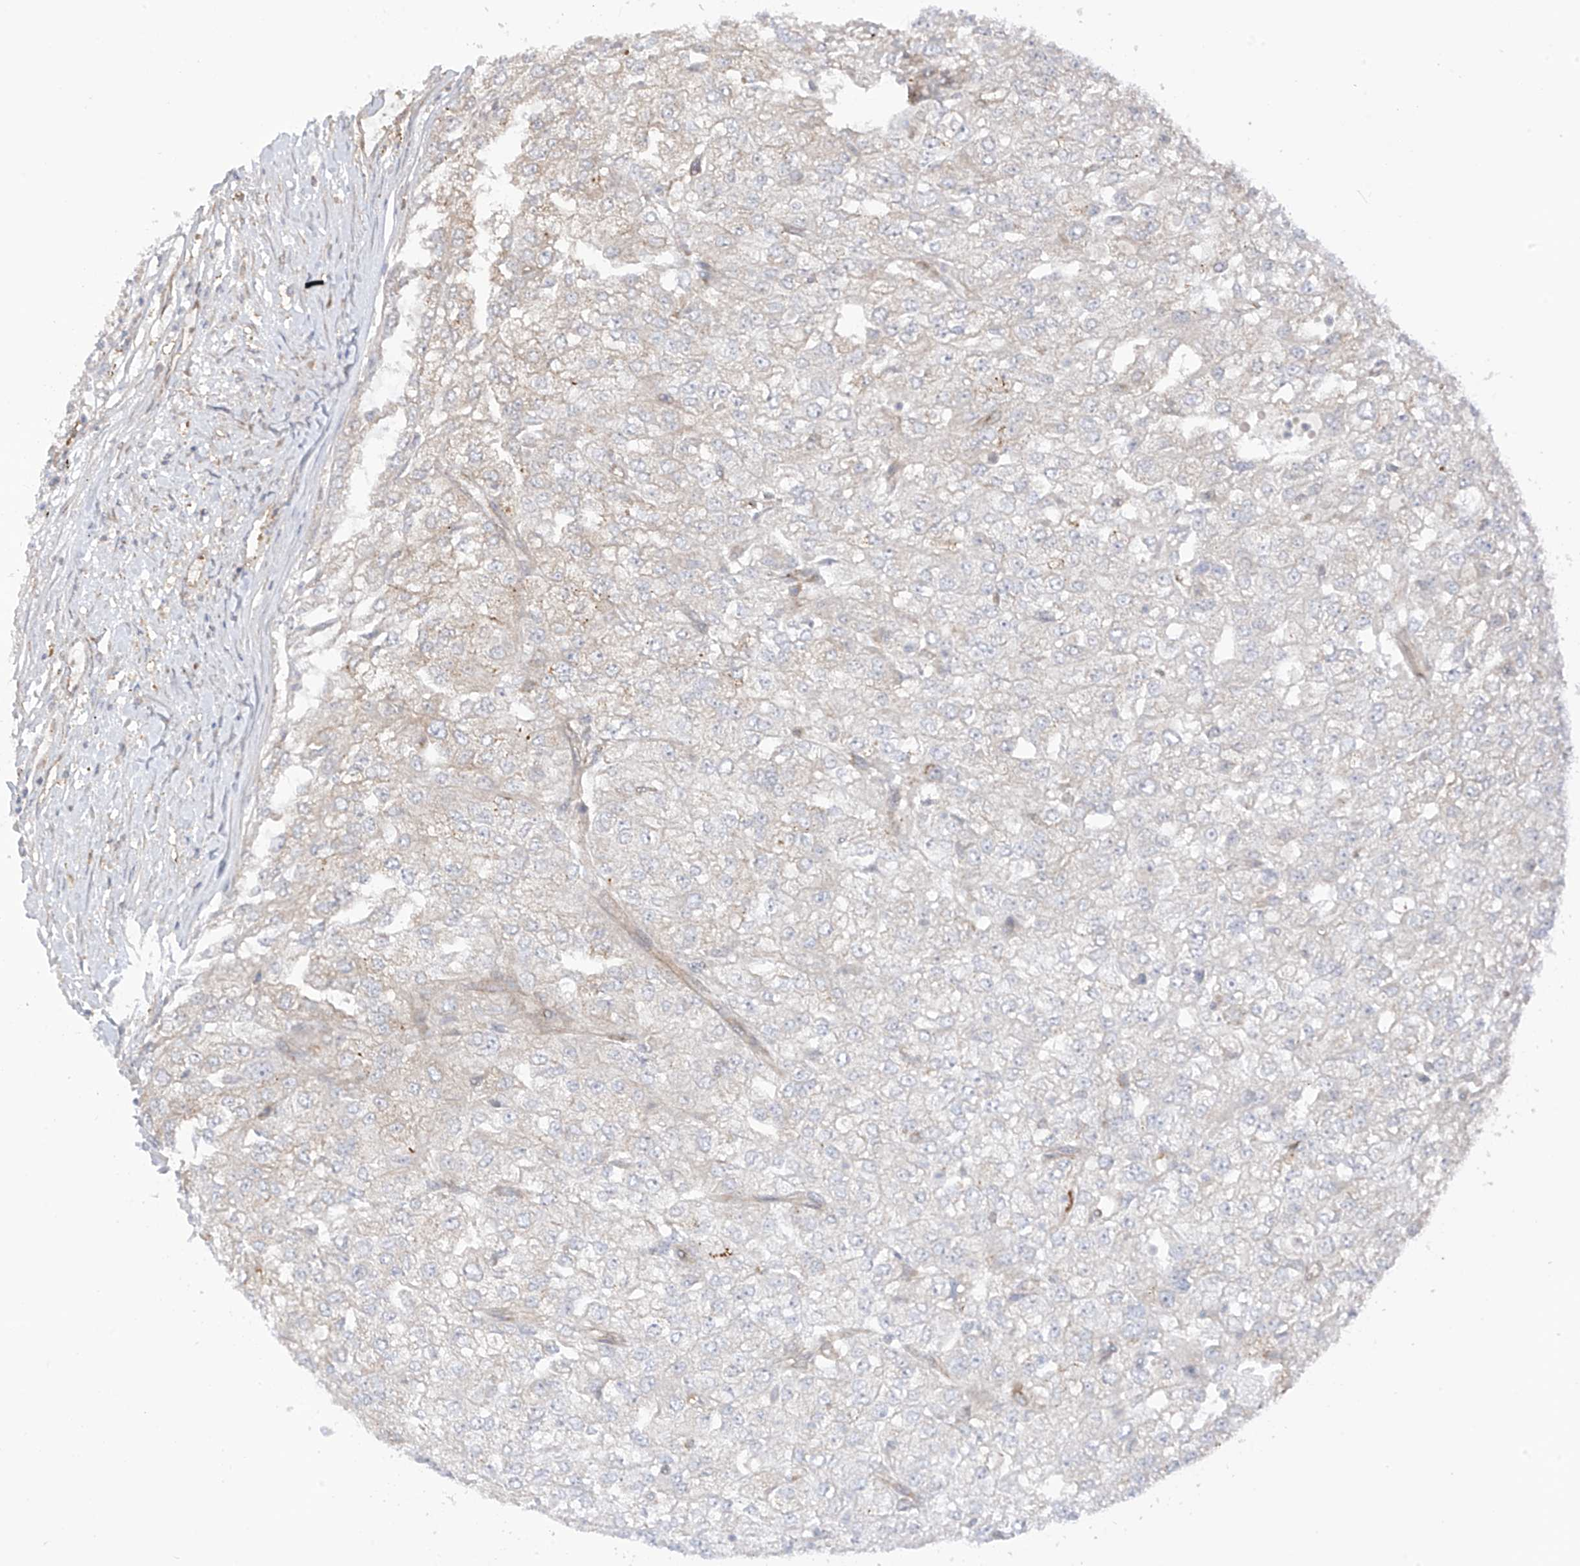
{"staining": {"intensity": "negative", "quantity": "none", "location": "none"}, "tissue": "renal cancer", "cell_type": "Tumor cells", "image_type": "cancer", "snomed": [{"axis": "morphology", "description": "Adenocarcinoma, NOS"}, {"axis": "topography", "description": "Kidney"}], "caption": "The photomicrograph demonstrates no significant positivity in tumor cells of renal cancer (adenocarcinoma). (DAB immunohistochemistry (IHC) with hematoxylin counter stain).", "gene": "REPS1", "patient": {"sex": "female", "age": 54}}